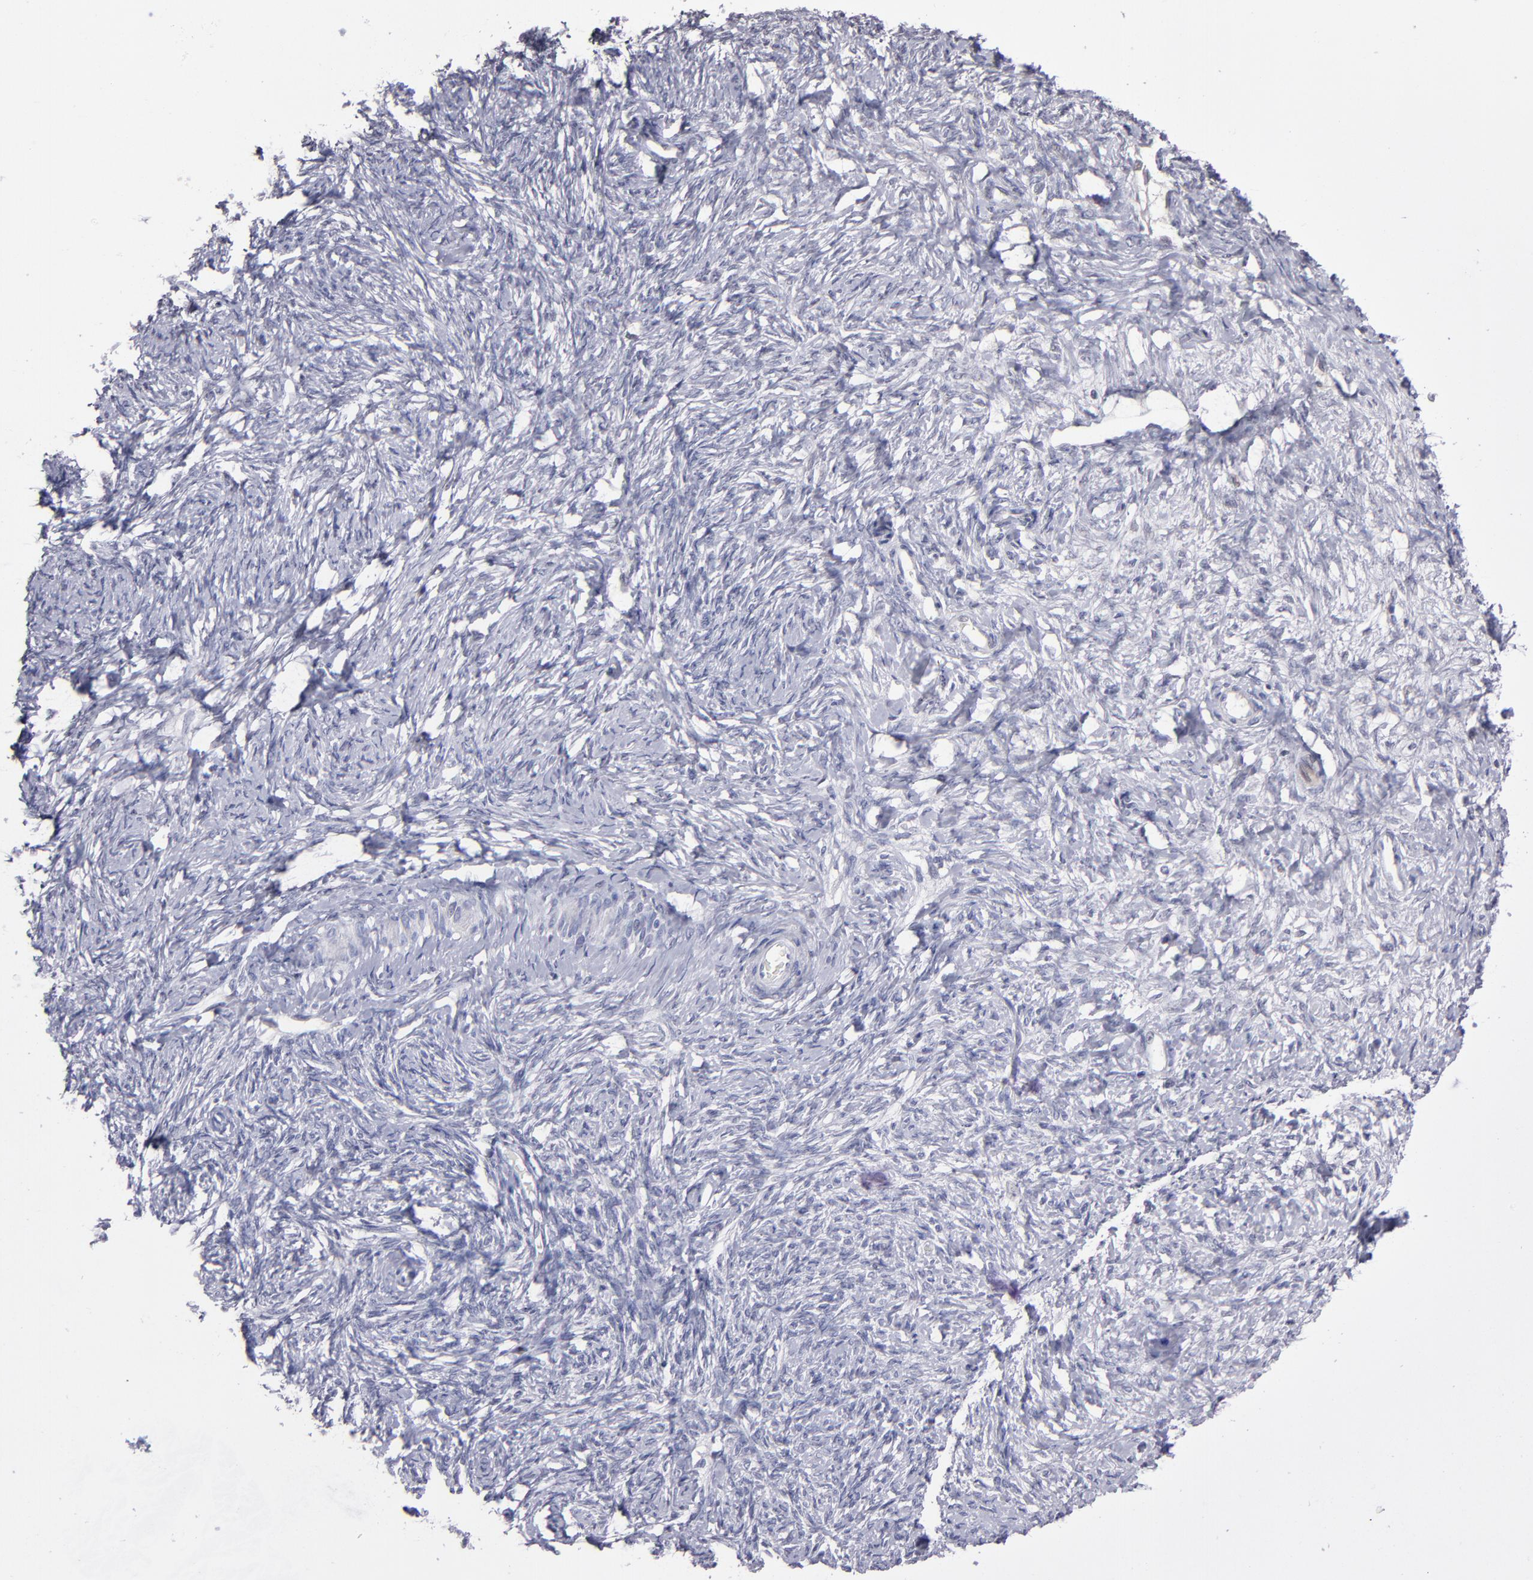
{"staining": {"intensity": "negative", "quantity": "none", "location": "none"}, "tissue": "ovarian cancer", "cell_type": "Tumor cells", "image_type": "cancer", "snomed": [{"axis": "morphology", "description": "Normal tissue, NOS"}, {"axis": "morphology", "description": "Cystadenocarcinoma, serous, NOS"}, {"axis": "topography", "description": "Ovary"}], "caption": "Ovarian cancer was stained to show a protein in brown. There is no significant staining in tumor cells. The staining was performed using DAB (3,3'-diaminobenzidine) to visualize the protein expression in brown, while the nuclei were stained in blue with hematoxylin (Magnification: 20x).", "gene": "OTUB2", "patient": {"sex": "female", "age": 62}}